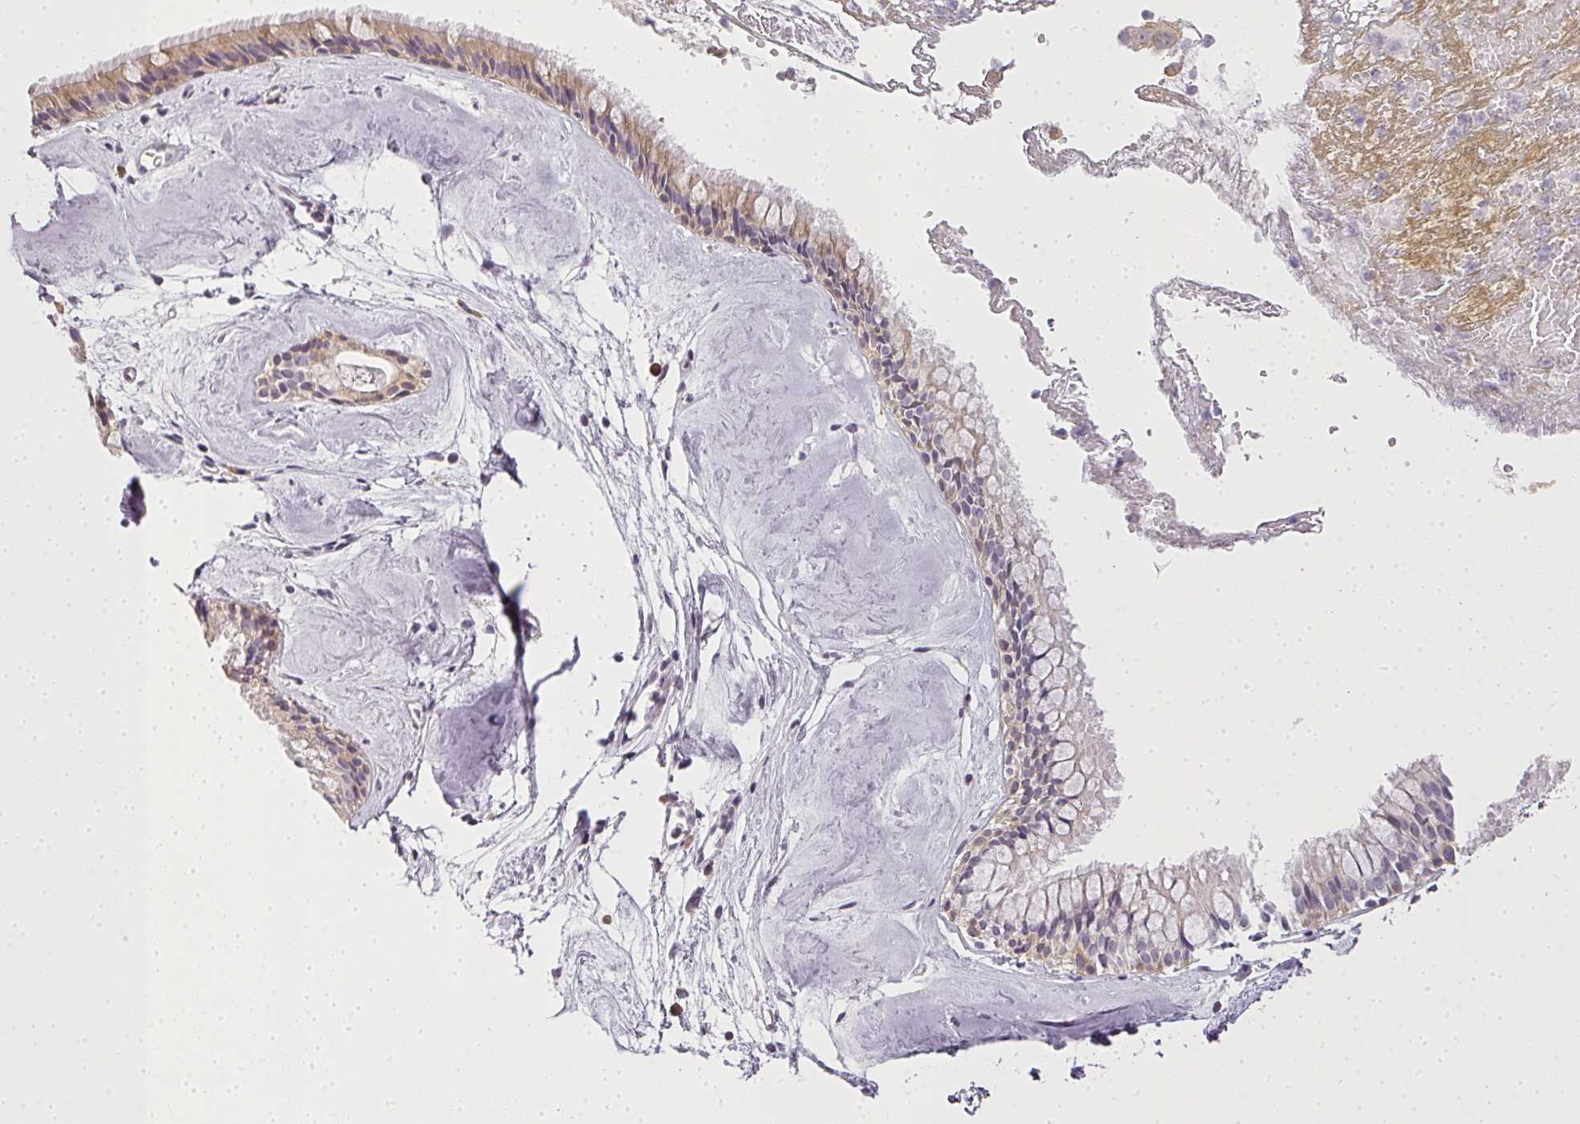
{"staining": {"intensity": "moderate", "quantity": "25%-75%", "location": "cytoplasmic/membranous"}, "tissue": "nasopharynx", "cell_type": "Respiratory epithelial cells", "image_type": "normal", "snomed": [{"axis": "morphology", "description": "Normal tissue, NOS"}, {"axis": "topography", "description": "Nasopharynx"}], "caption": "Immunohistochemical staining of unremarkable human nasopharynx reveals 25%-75% levels of moderate cytoplasmic/membranous protein positivity in approximately 25%-75% of respiratory epithelial cells.", "gene": "MED19", "patient": {"sex": "male", "age": 65}}